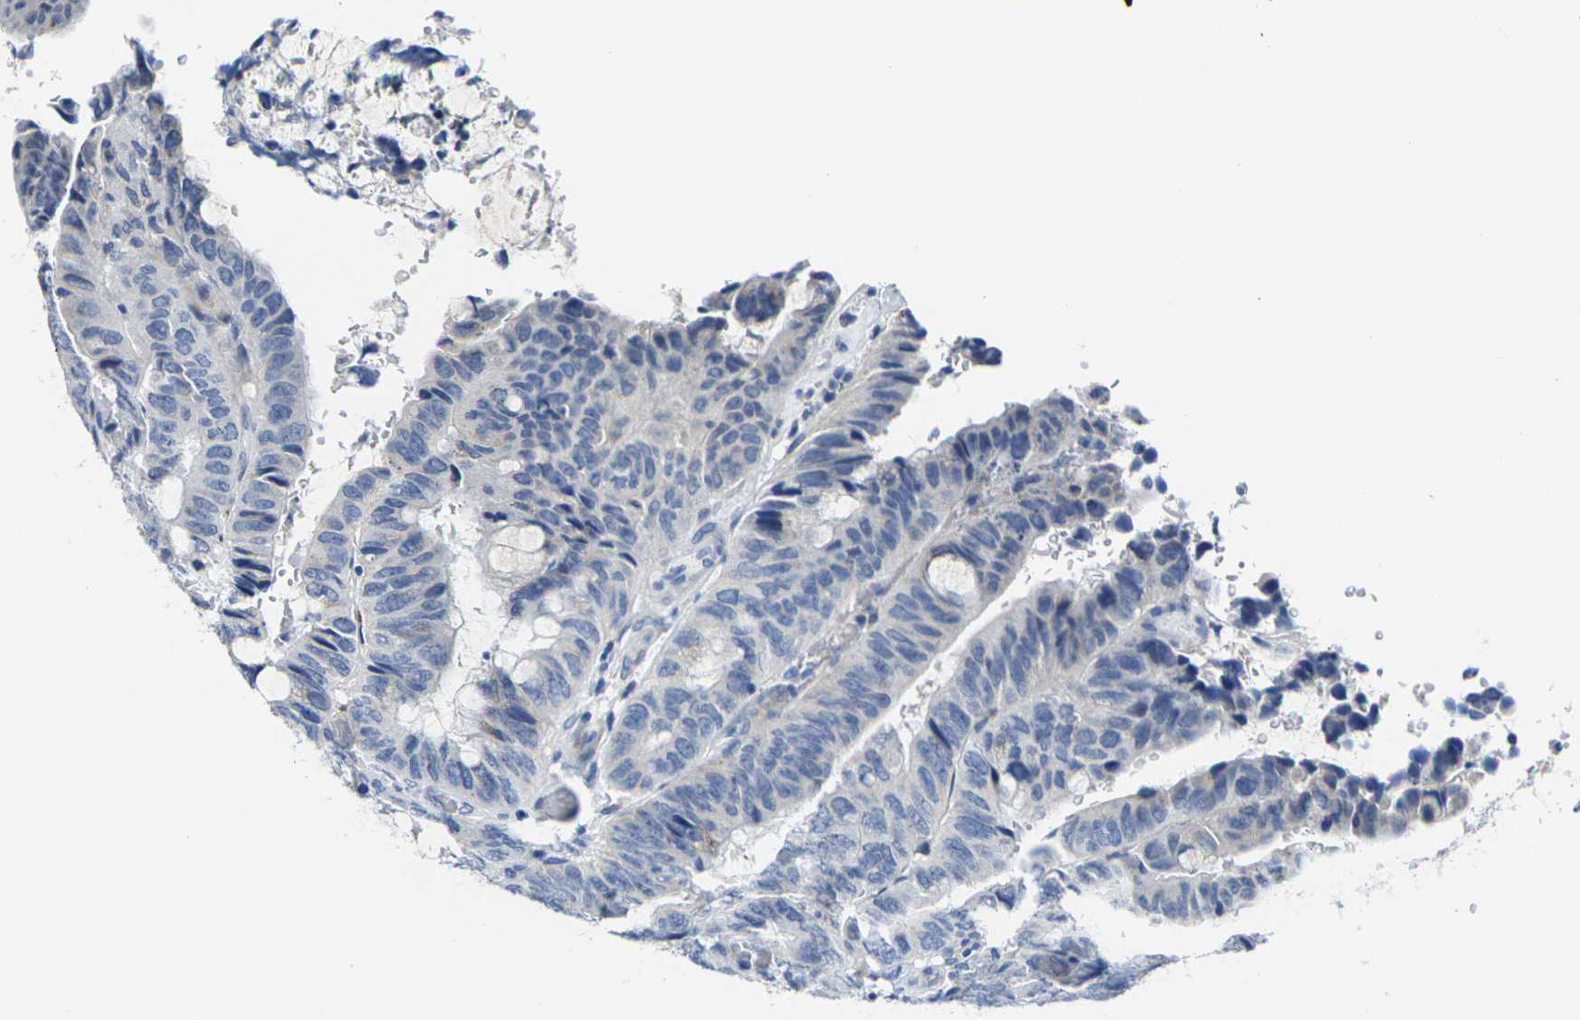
{"staining": {"intensity": "negative", "quantity": "none", "location": "none"}, "tissue": "colorectal cancer", "cell_type": "Tumor cells", "image_type": "cancer", "snomed": [{"axis": "morphology", "description": "Normal tissue, NOS"}, {"axis": "morphology", "description": "Adenocarcinoma, NOS"}, {"axis": "topography", "description": "Rectum"}, {"axis": "topography", "description": "Peripheral nerve tissue"}], "caption": "This is an IHC histopathology image of adenocarcinoma (colorectal). There is no expression in tumor cells.", "gene": "CRK", "patient": {"sex": "male", "age": 92}}